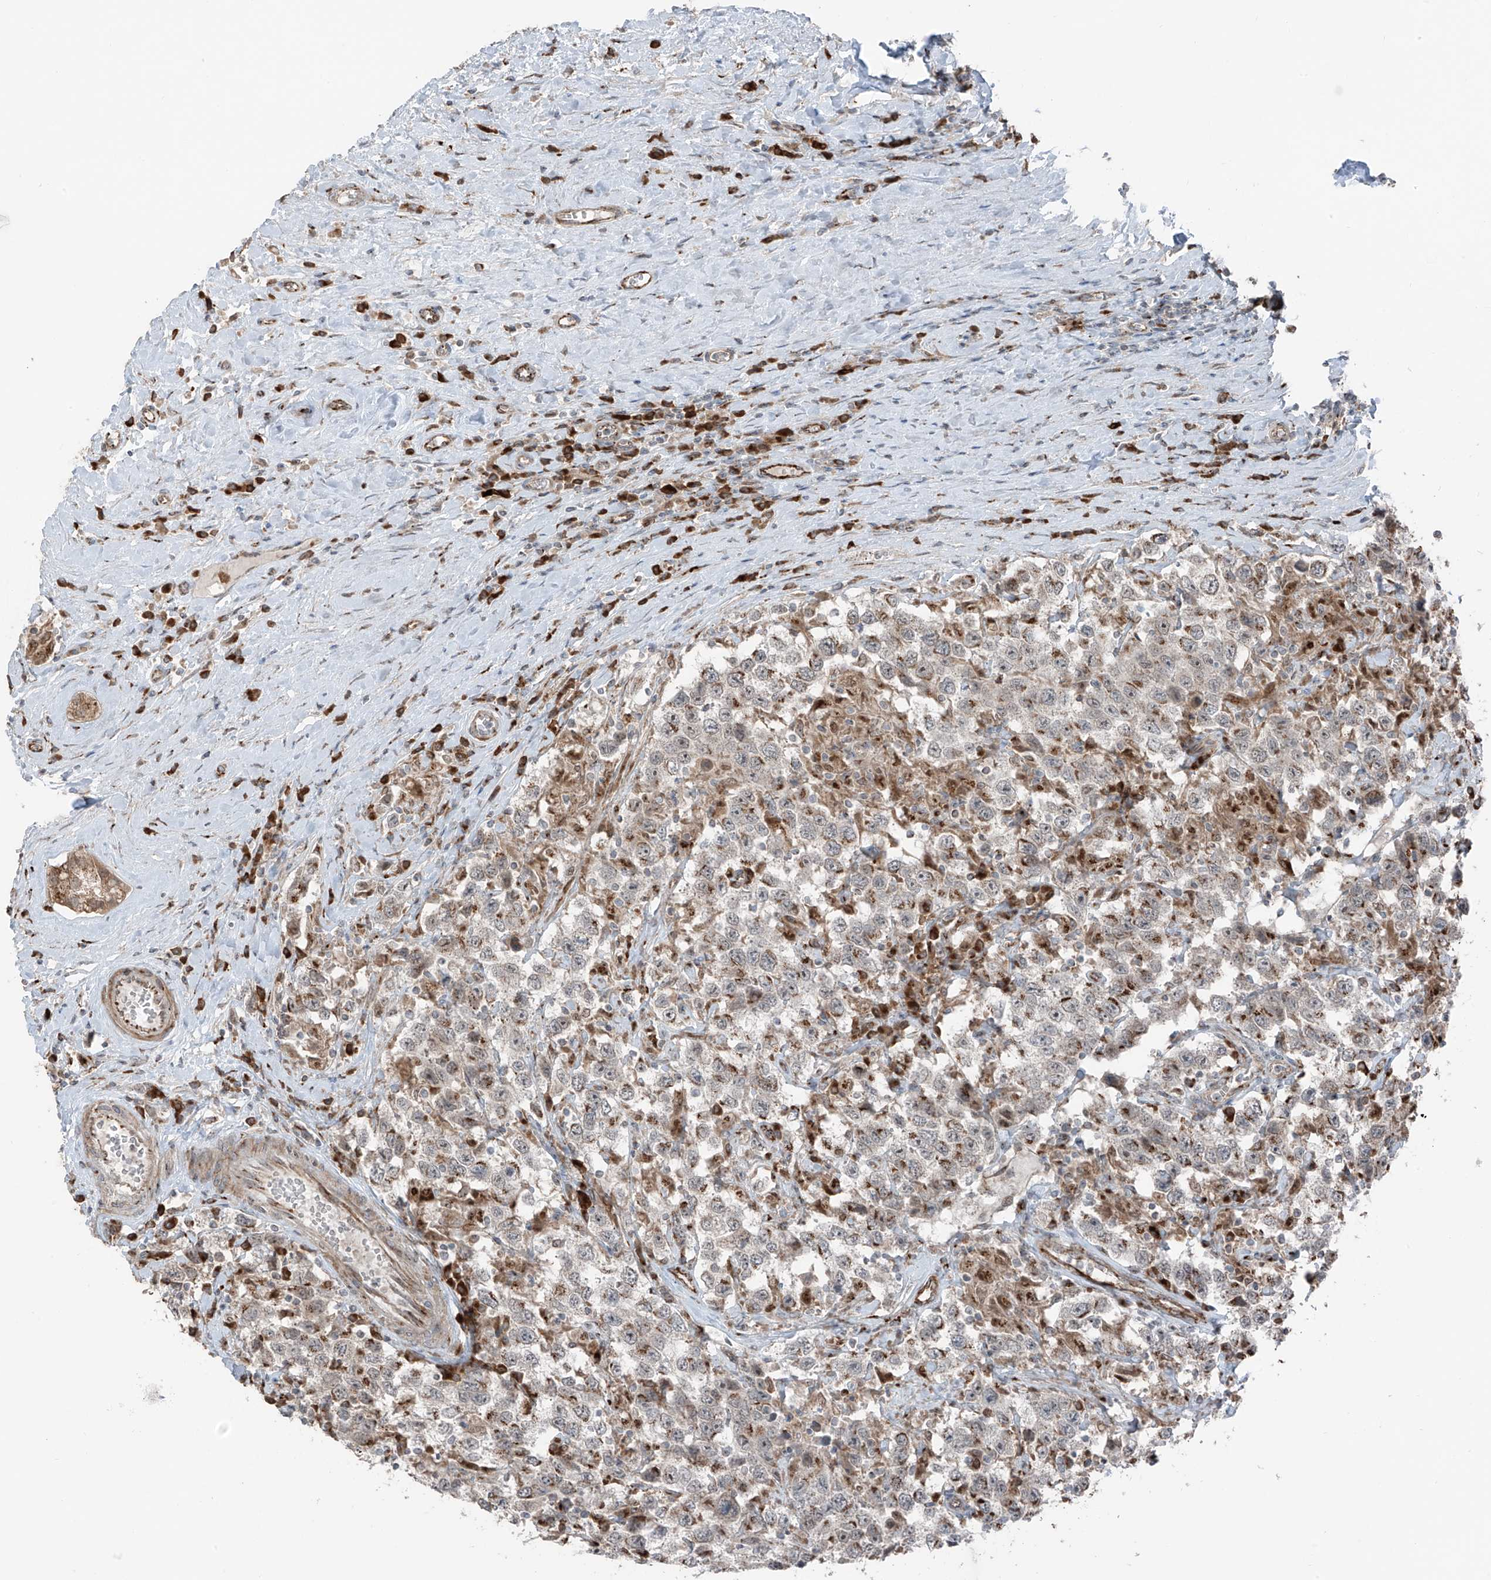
{"staining": {"intensity": "weak", "quantity": "25%-75%", "location": "cytoplasmic/membranous"}, "tissue": "testis cancer", "cell_type": "Tumor cells", "image_type": "cancer", "snomed": [{"axis": "morphology", "description": "Seminoma, NOS"}, {"axis": "topography", "description": "Testis"}], "caption": "Human testis cancer (seminoma) stained with a brown dye demonstrates weak cytoplasmic/membranous positive expression in about 25%-75% of tumor cells.", "gene": "ERLEC1", "patient": {"sex": "male", "age": 41}}